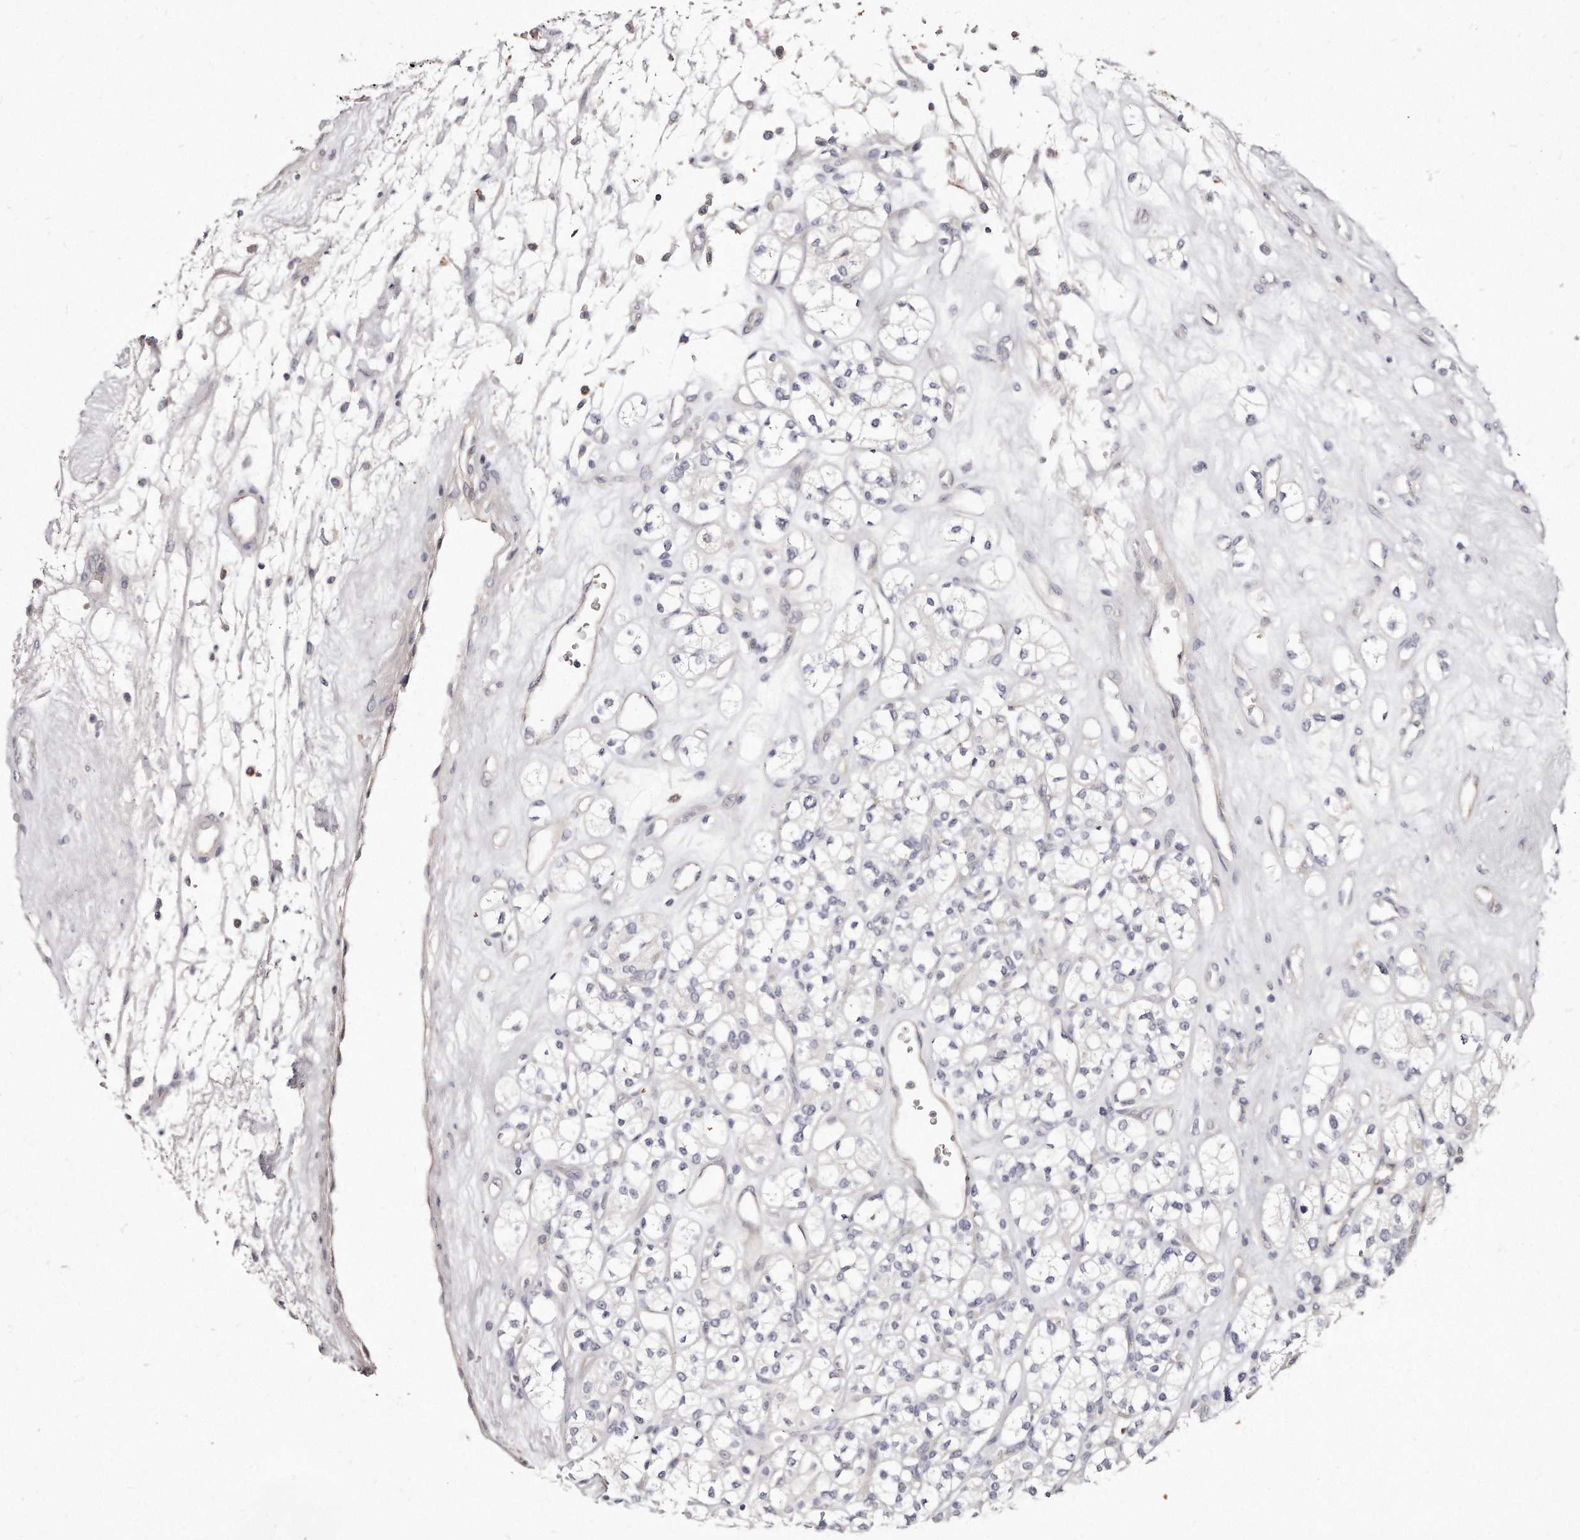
{"staining": {"intensity": "negative", "quantity": "none", "location": "none"}, "tissue": "renal cancer", "cell_type": "Tumor cells", "image_type": "cancer", "snomed": [{"axis": "morphology", "description": "Adenocarcinoma, NOS"}, {"axis": "topography", "description": "Kidney"}], "caption": "An immunohistochemistry (IHC) histopathology image of renal cancer (adenocarcinoma) is shown. There is no staining in tumor cells of renal cancer (adenocarcinoma).", "gene": "TTLL4", "patient": {"sex": "male", "age": 77}}